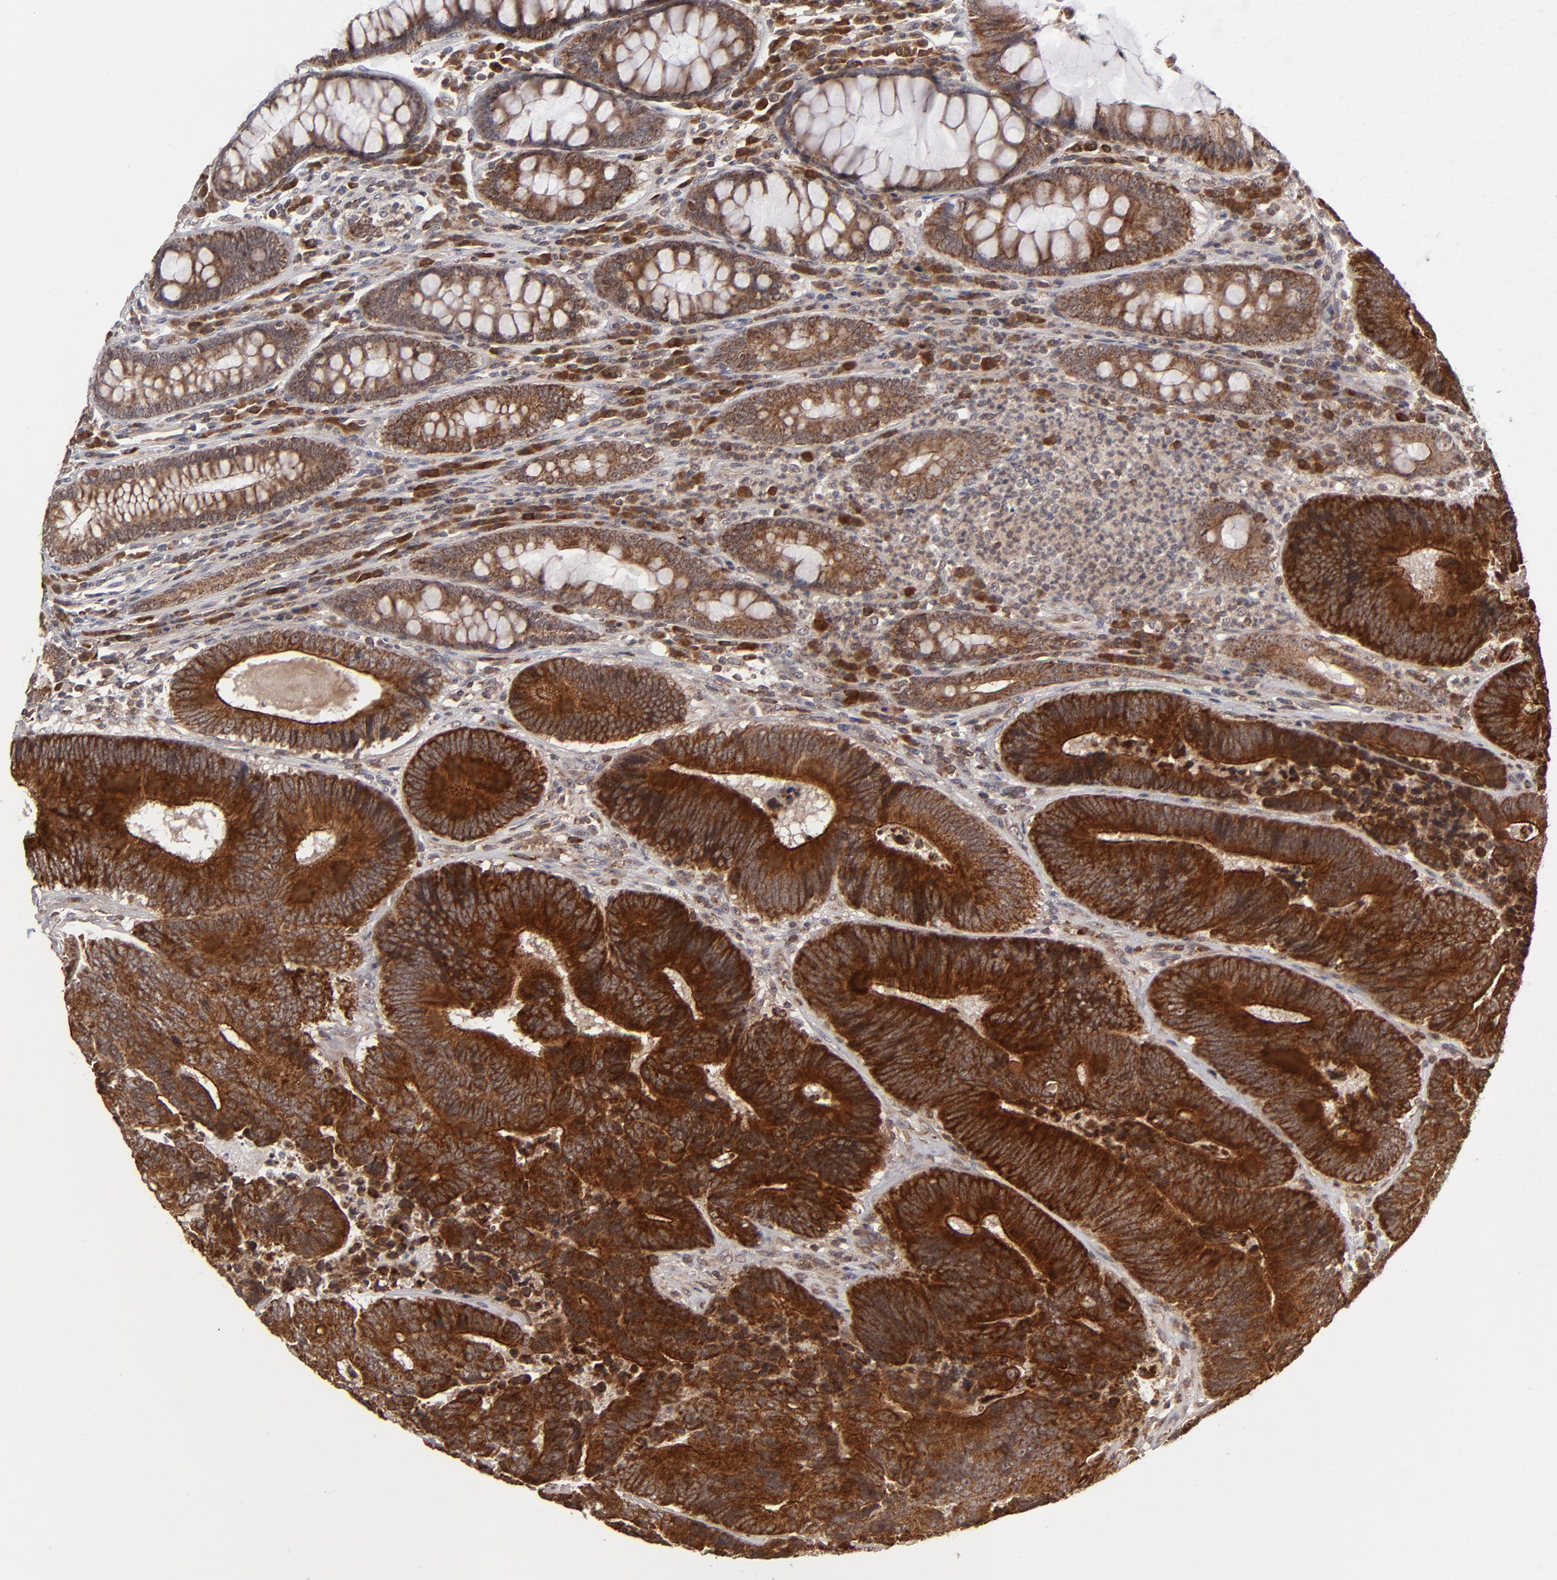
{"staining": {"intensity": "strong", "quantity": ">75%", "location": "cytoplasmic/membranous"}, "tissue": "colorectal cancer", "cell_type": "Tumor cells", "image_type": "cancer", "snomed": [{"axis": "morphology", "description": "Normal tissue, NOS"}, {"axis": "morphology", "description": "Adenocarcinoma, NOS"}, {"axis": "topography", "description": "Colon"}], "caption": "A brown stain shows strong cytoplasmic/membranous staining of a protein in human adenocarcinoma (colorectal) tumor cells.", "gene": "GLCCI1", "patient": {"sex": "female", "age": 78}}